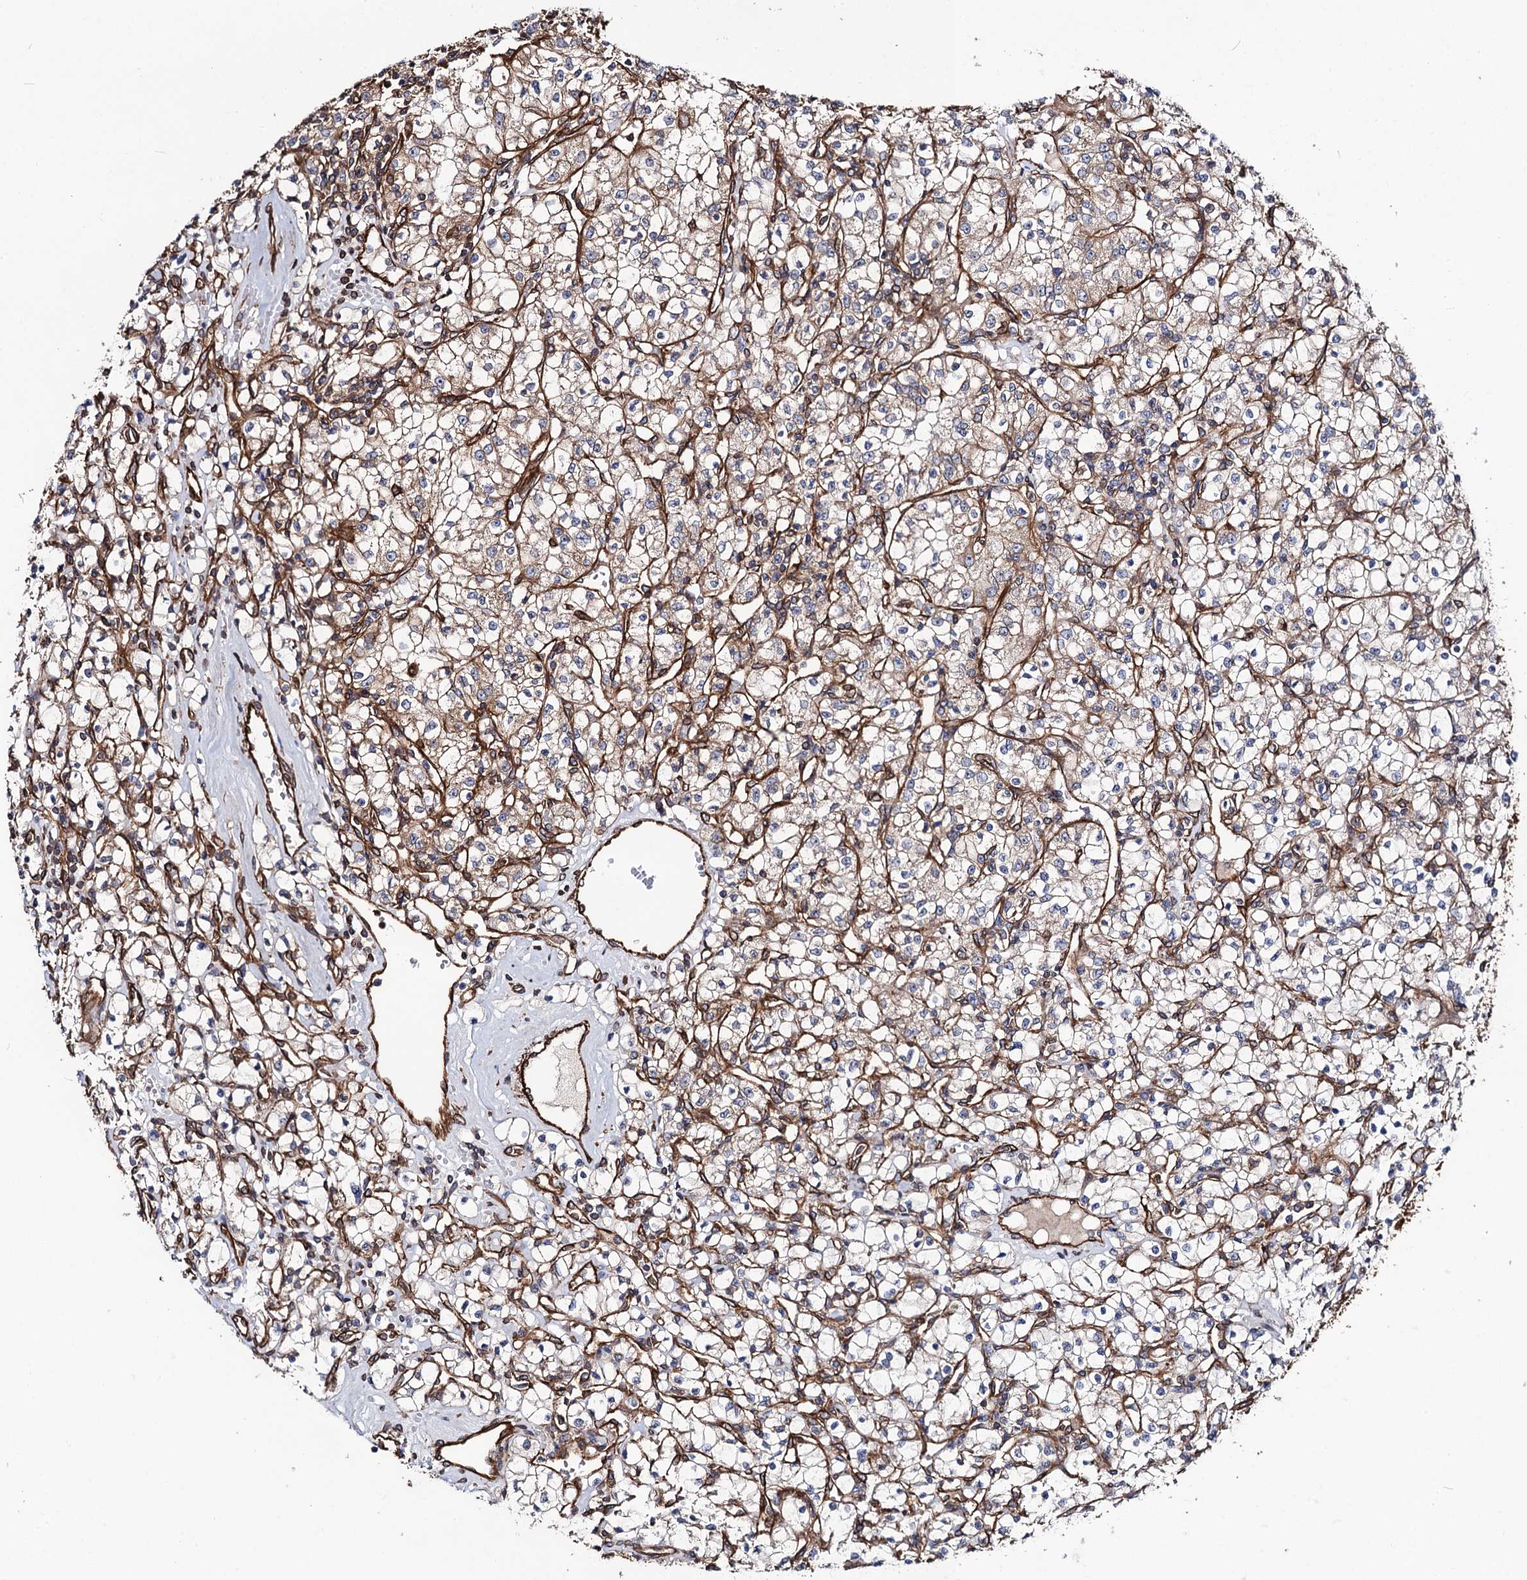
{"staining": {"intensity": "moderate", "quantity": ">75%", "location": "cytoplasmic/membranous"}, "tissue": "renal cancer", "cell_type": "Tumor cells", "image_type": "cancer", "snomed": [{"axis": "morphology", "description": "Adenocarcinoma, NOS"}, {"axis": "topography", "description": "Kidney"}], "caption": "Protein expression analysis of adenocarcinoma (renal) demonstrates moderate cytoplasmic/membranous staining in about >75% of tumor cells.", "gene": "CIP2A", "patient": {"sex": "female", "age": 59}}